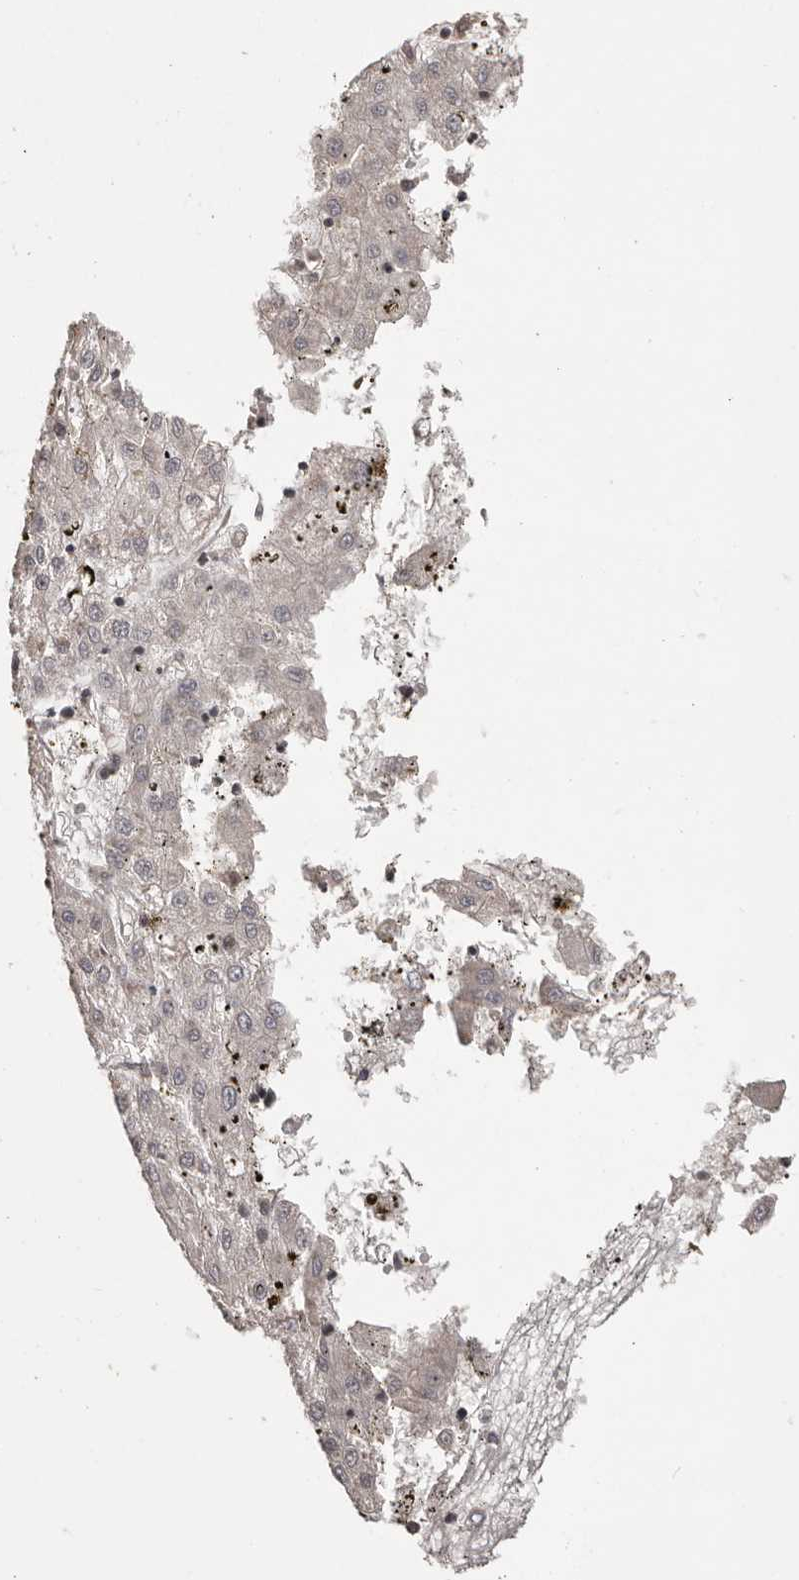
{"staining": {"intensity": "negative", "quantity": "none", "location": "none"}, "tissue": "liver cancer", "cell_type": "Tumor cells", "image_type": "cancer", "snomed": [{"axis": "morphology", "description": "Carcinoma, Hepatocellular, NOS"}, {"axis": "topography", "description": "Liver"}], "caption": "A histopathology image of human liver cancer (hepatocellular carcinoma) is negative for staining in tumor cells.", "gene": "NFKBIA", "patient": {"sex": "male", "age": 72}}